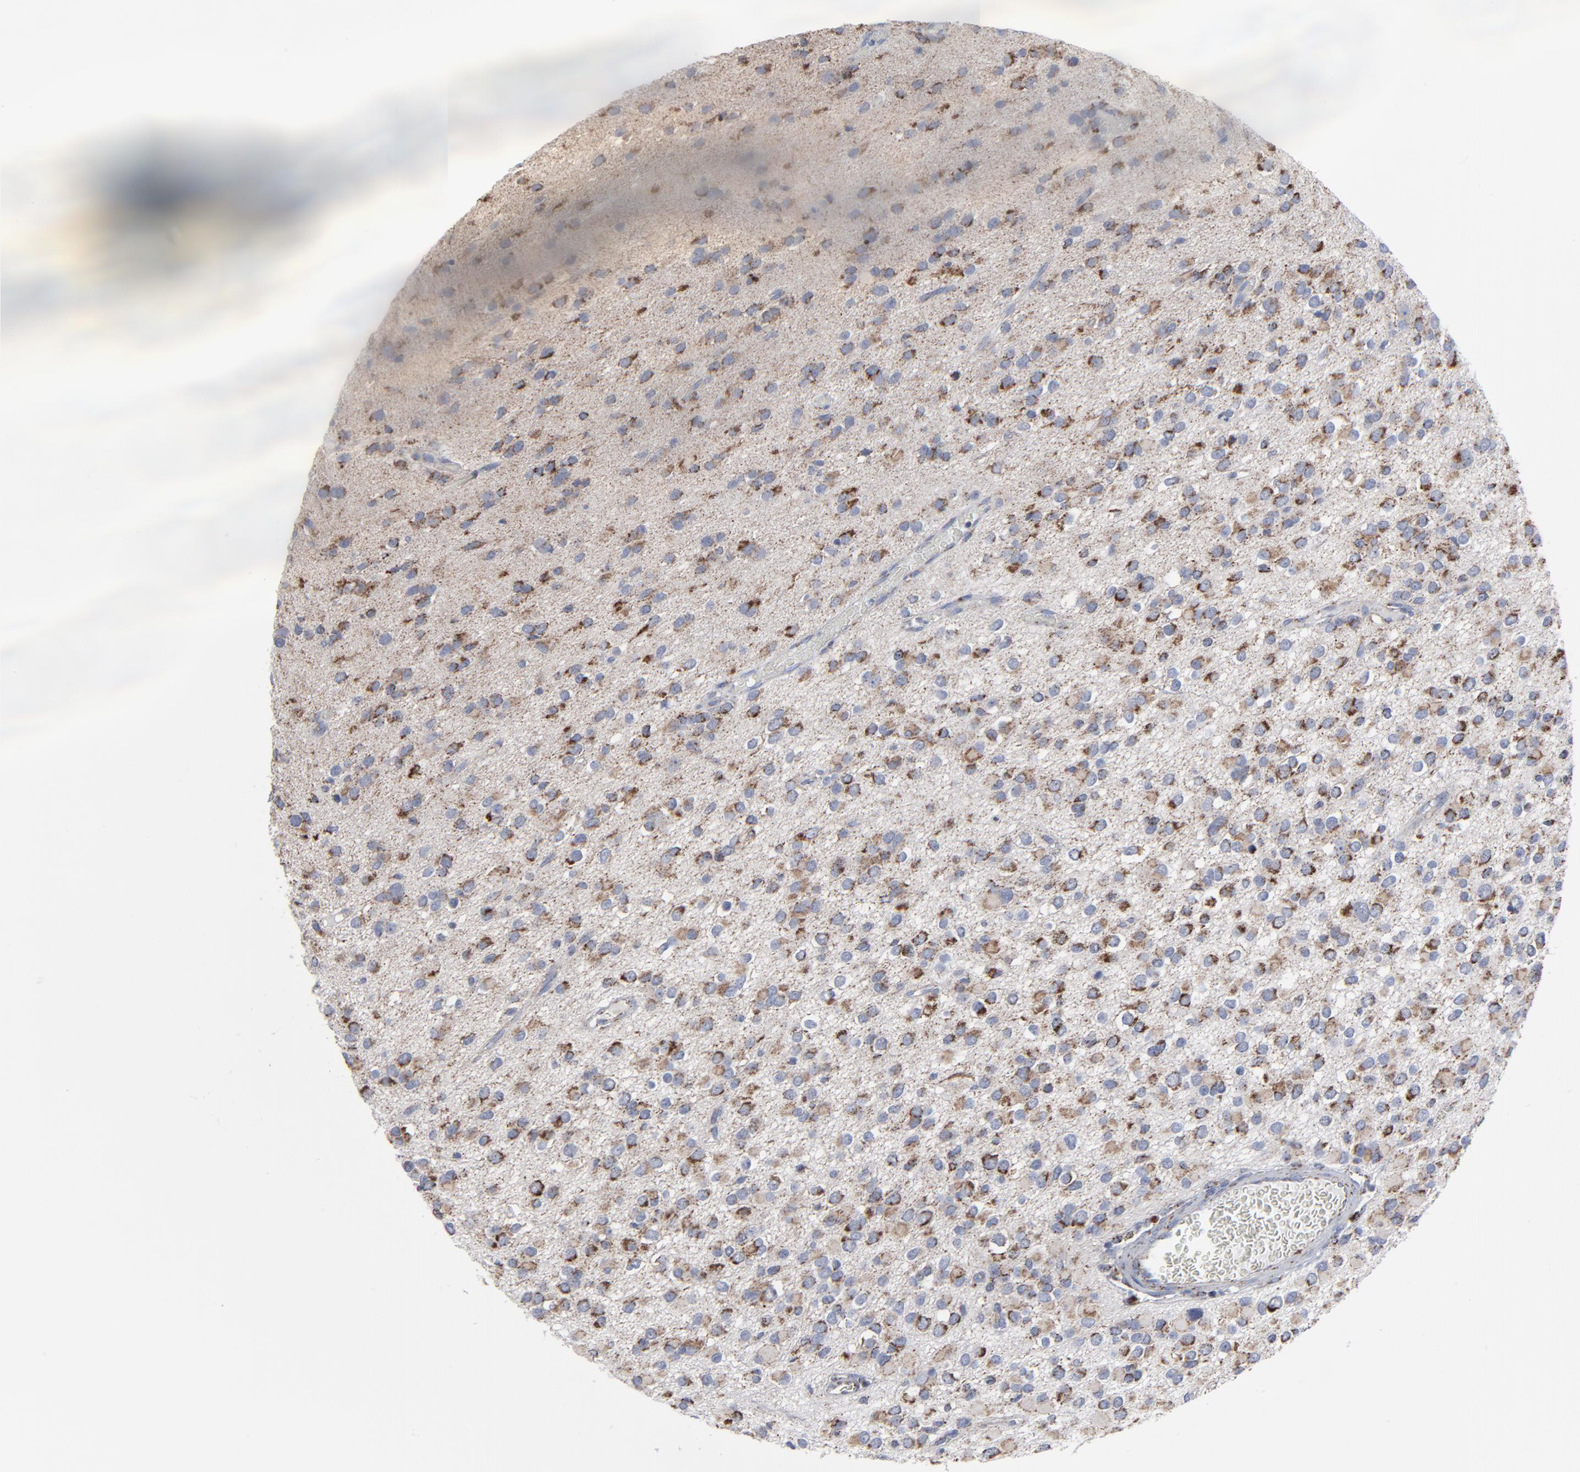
{"staining": {"intensity": "moderate", "quantity": "25%-75%", "location": "cytoplasmic/membranous"}, "tissue": "glioma", "cell_type": "Tumor cells", "image_type": "cancer", "snomed": [{"axis": "morphology", "description": "Glioma, malignant, Low grade"}, {"axis": "topography", "description": "Brain"}], "caption": "IHC histopathology image of human glioma stained for a protein (brown), which demonstrates medium levels of moderate cytoplasmic/membranous staining in approximately 25%-75% of tumor cells.", "gene": "TXNRD2", "patient": {"sex": "male", "age": 42}}